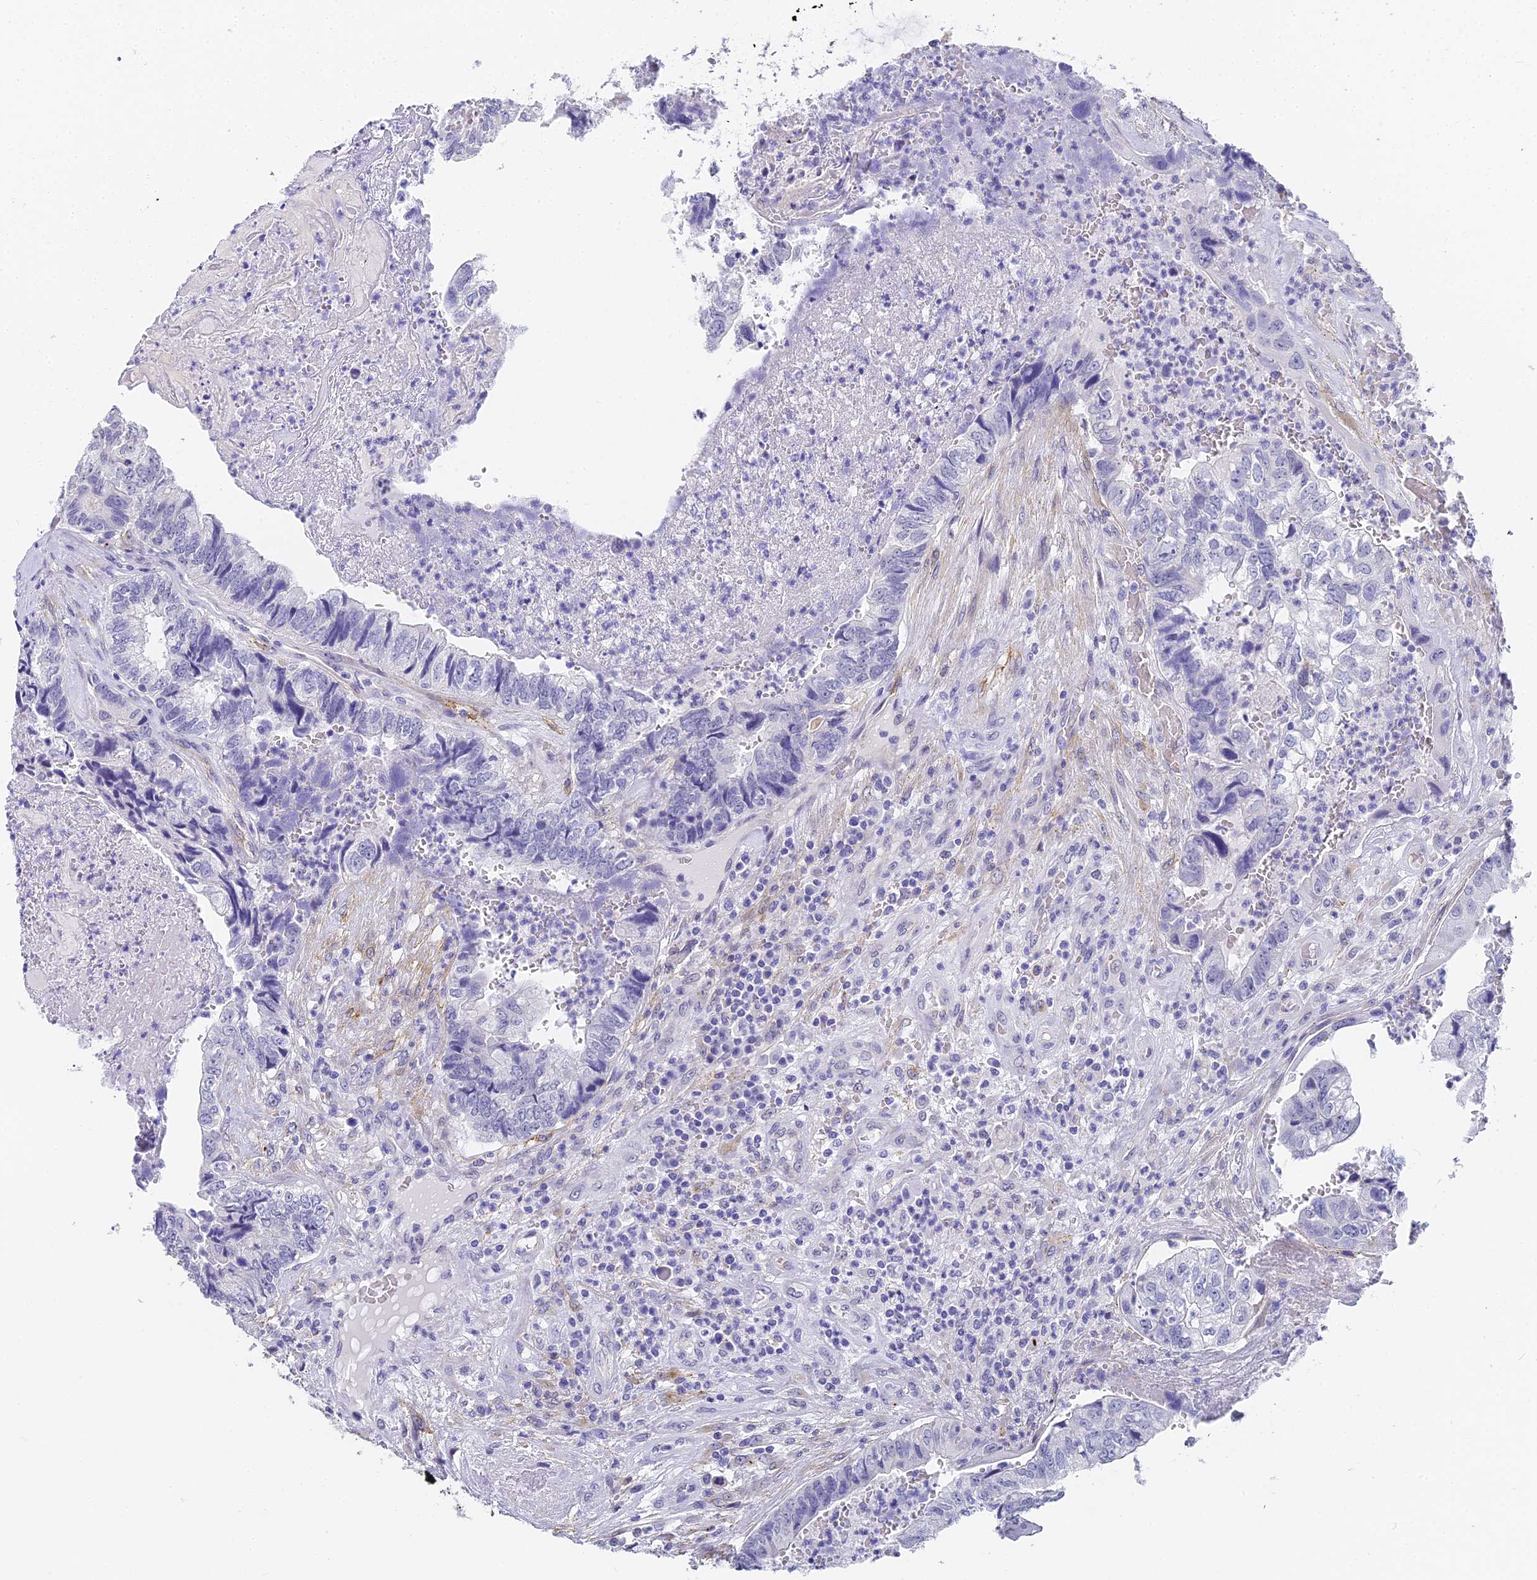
{"staining": {"intensity": "negative", "quantity": "none", "location": "none"}, "tissue": "colorectal cancer", "cell_type": "Tumor cells", "image_type": "cancer", "snomed": [{"axis": "morphology", "description": "Adenocarcinoma, NOS"}, {"axis": "topography", "description": "Colon"}], "caption": "Tumor cells show no significant protein positivity in colorectal adenocarcinoma.", "gene": "GJA1", "patient": {"sex": "female", "age": 67}}